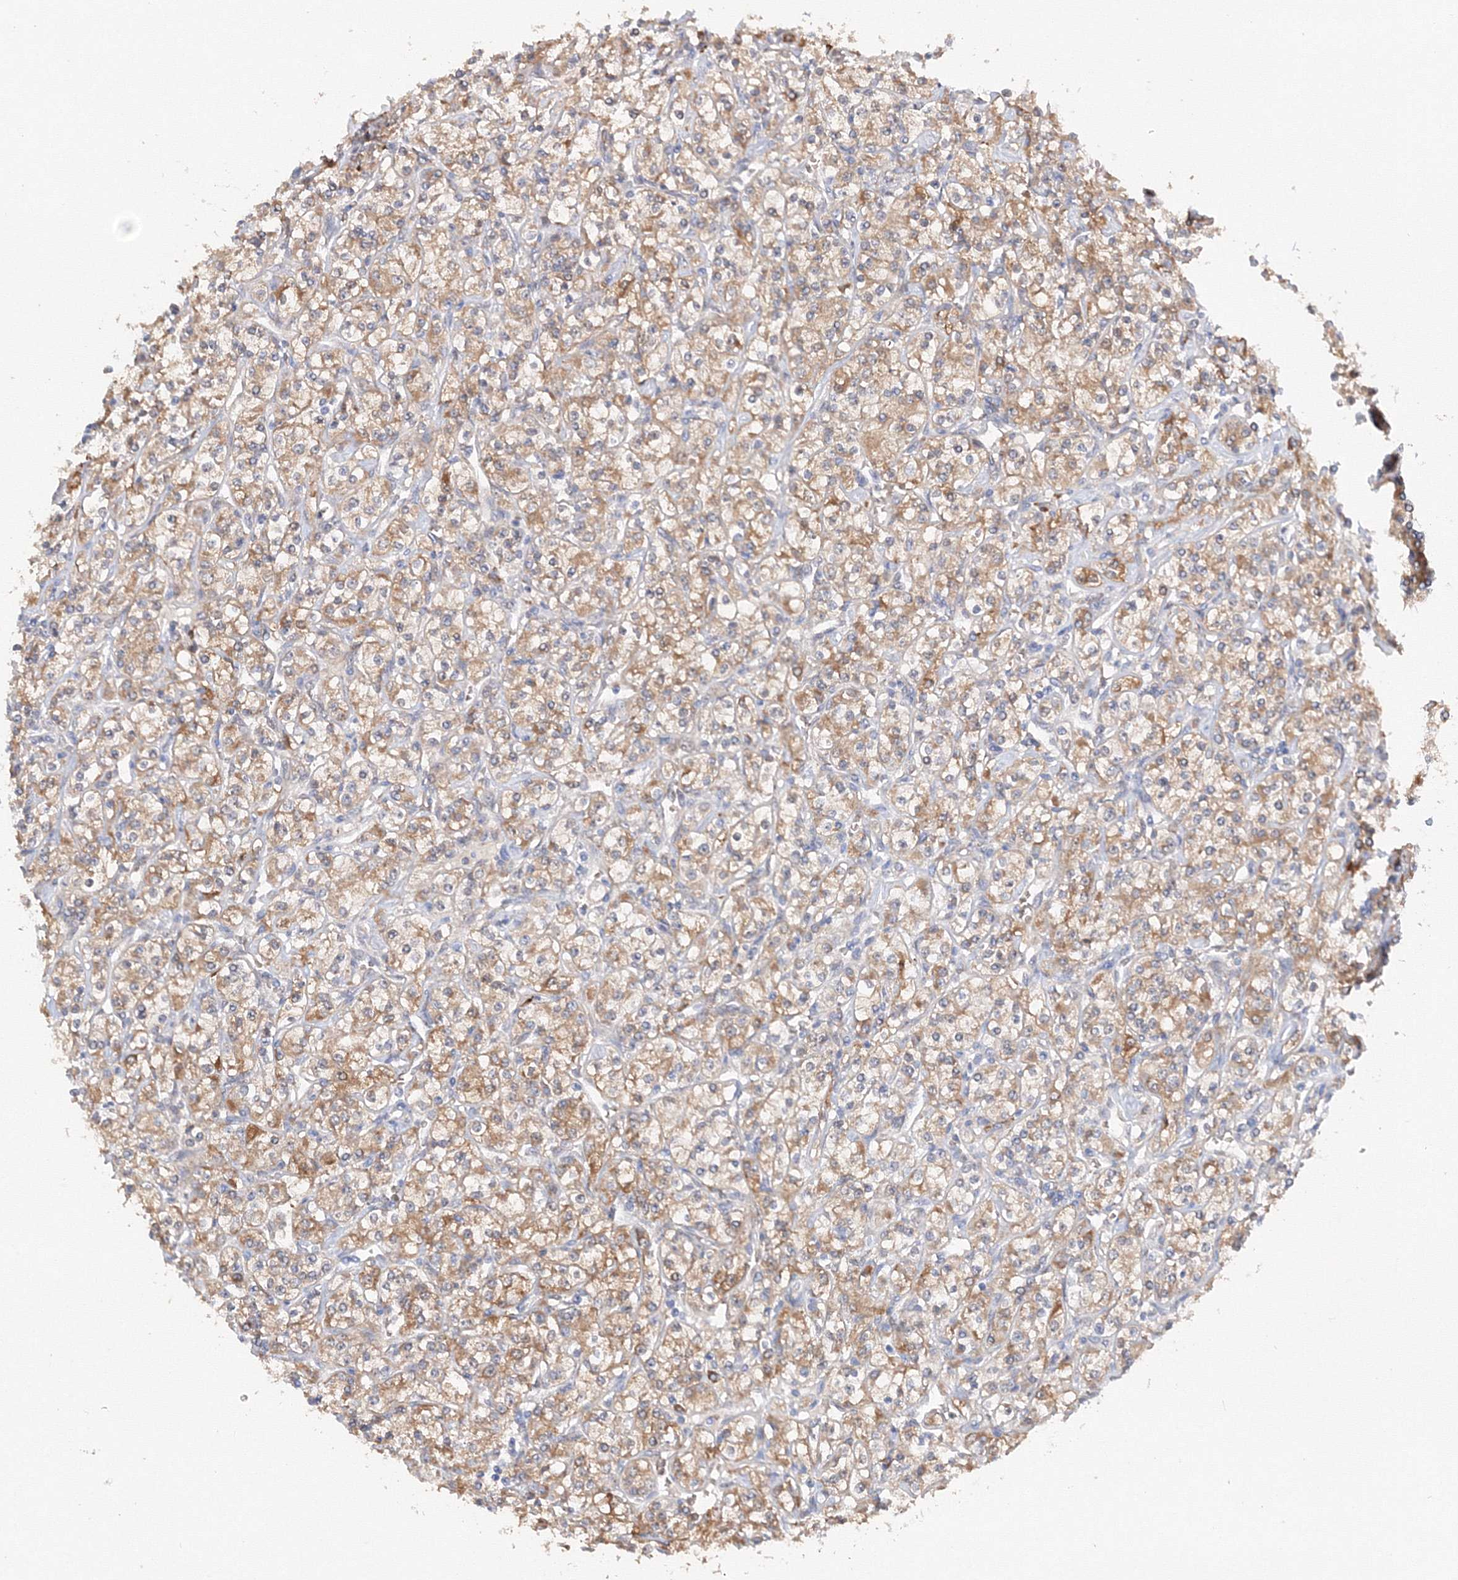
{"staining": {"intensity": "moderate", "quantity": ">75%", "location": "cytoplasmic/membranous"}, "tissue": "renal cancer", "cell_type": "Tumor cells", "image_type": "cancer", "snomed": [{"axis": "morphology", "description": "Adenocarcinoma, NOS"}, {"axis": "topography", "description": "Kidney"}], "caption": "Brown immunohistochemical staining in adenocarcinoma (renal) shows moderate cytoplasmic/membranous staining in about >75% of tumor cells.", "gene": "DIS3L2", "patient": {"sex": "male", "age": 77}}